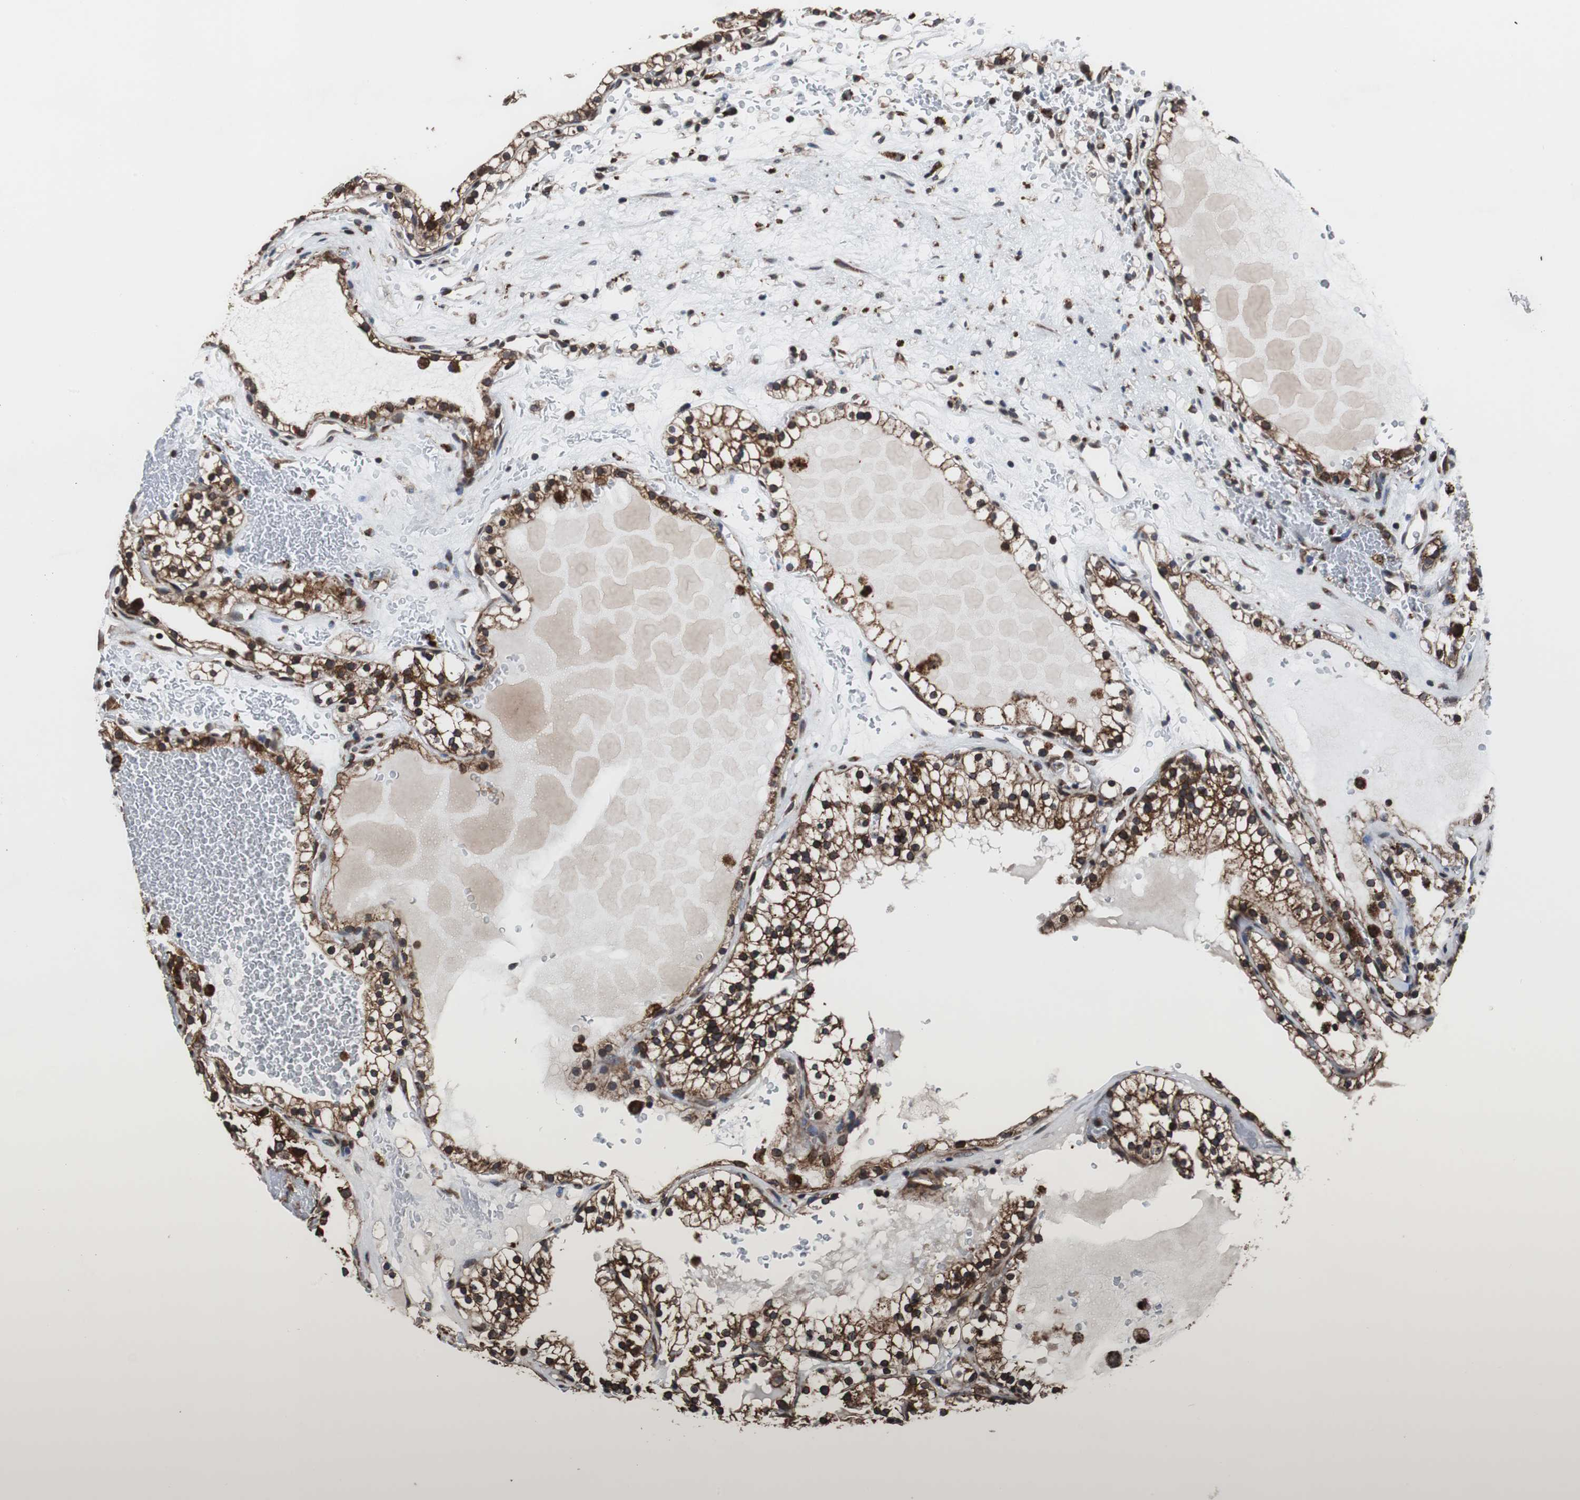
{"staining": {"intensity": "strong", "quantity": ">75%", "location": "cytoplasmic/membranous,nuclear"}, "tissue": "renal cancer", "cell_type": "Tumor cells", "image_type": "cancer", "snomed": [{"axis": "morphology", "description": "Adenocarcinoma, NOS"}, {"axis": "topography", "description": "Kidney"}], "caption": "Renal cancer (adenocarcinoma) tissue exhibits strong cytoplasmic/membranous and nuclear staining in about >75% of tumor cells, visualized by immunohistochemistry.", "gene": "USP10", "patient": {"sex": "female", "age": 41}}